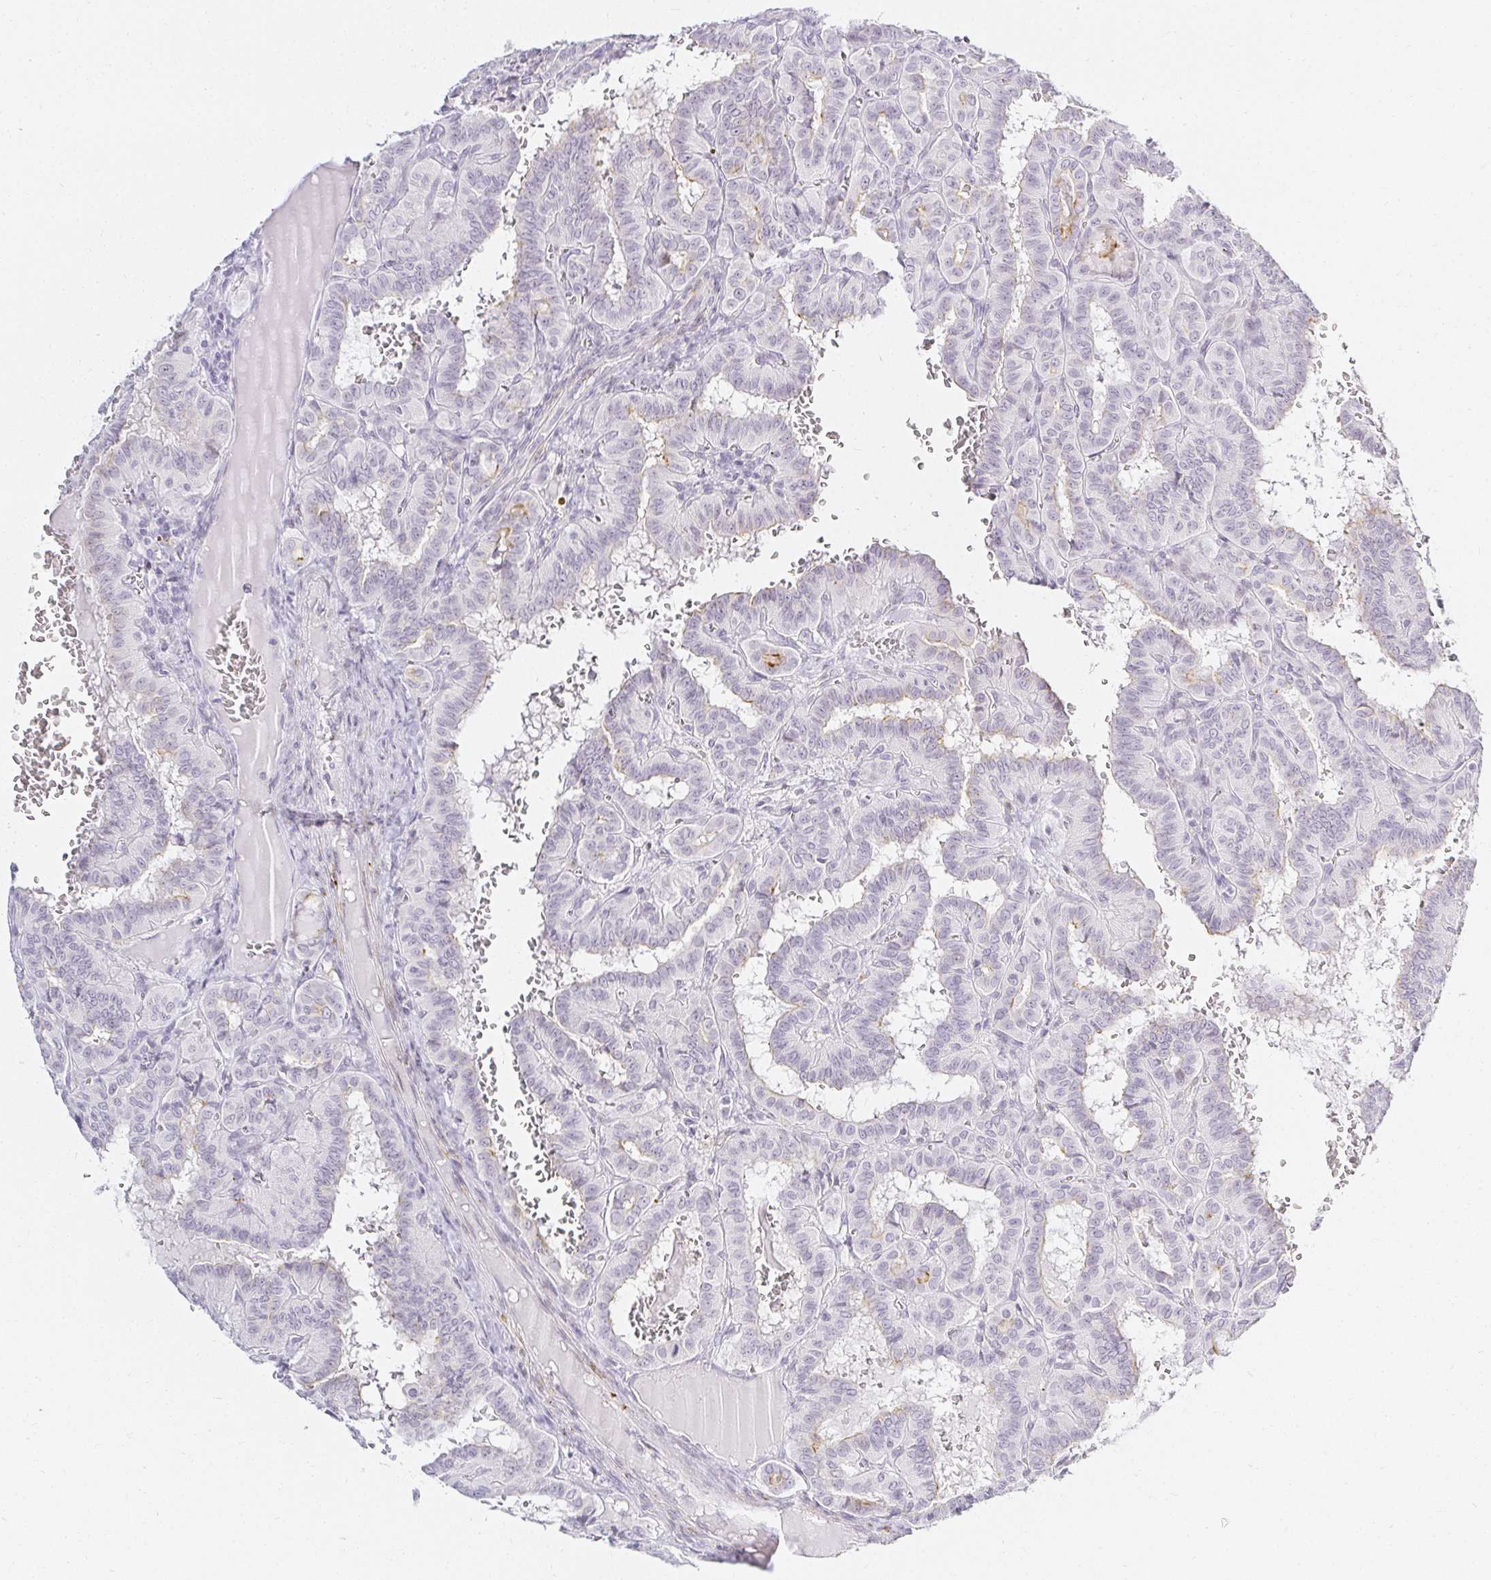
{"staining": {"intensity": "negative", "quantity": "none", "location": "none"}, "tissue": "thyroid cancer", "cell_type": "Tumor cells", "image_type": "cancer", "snomed": [{"axis": "morphology", "description": "Papillary adenocarcinoma, NOS"}, {"axis": "topography", "description": "Thyroid gland"}], "caption": "This is an IHC image of papillary adenocarcinoma (thyroid). There is no expression in tumor cells.", "gene": "ACAN", "patient": {"sex": "female", "age": 21}}